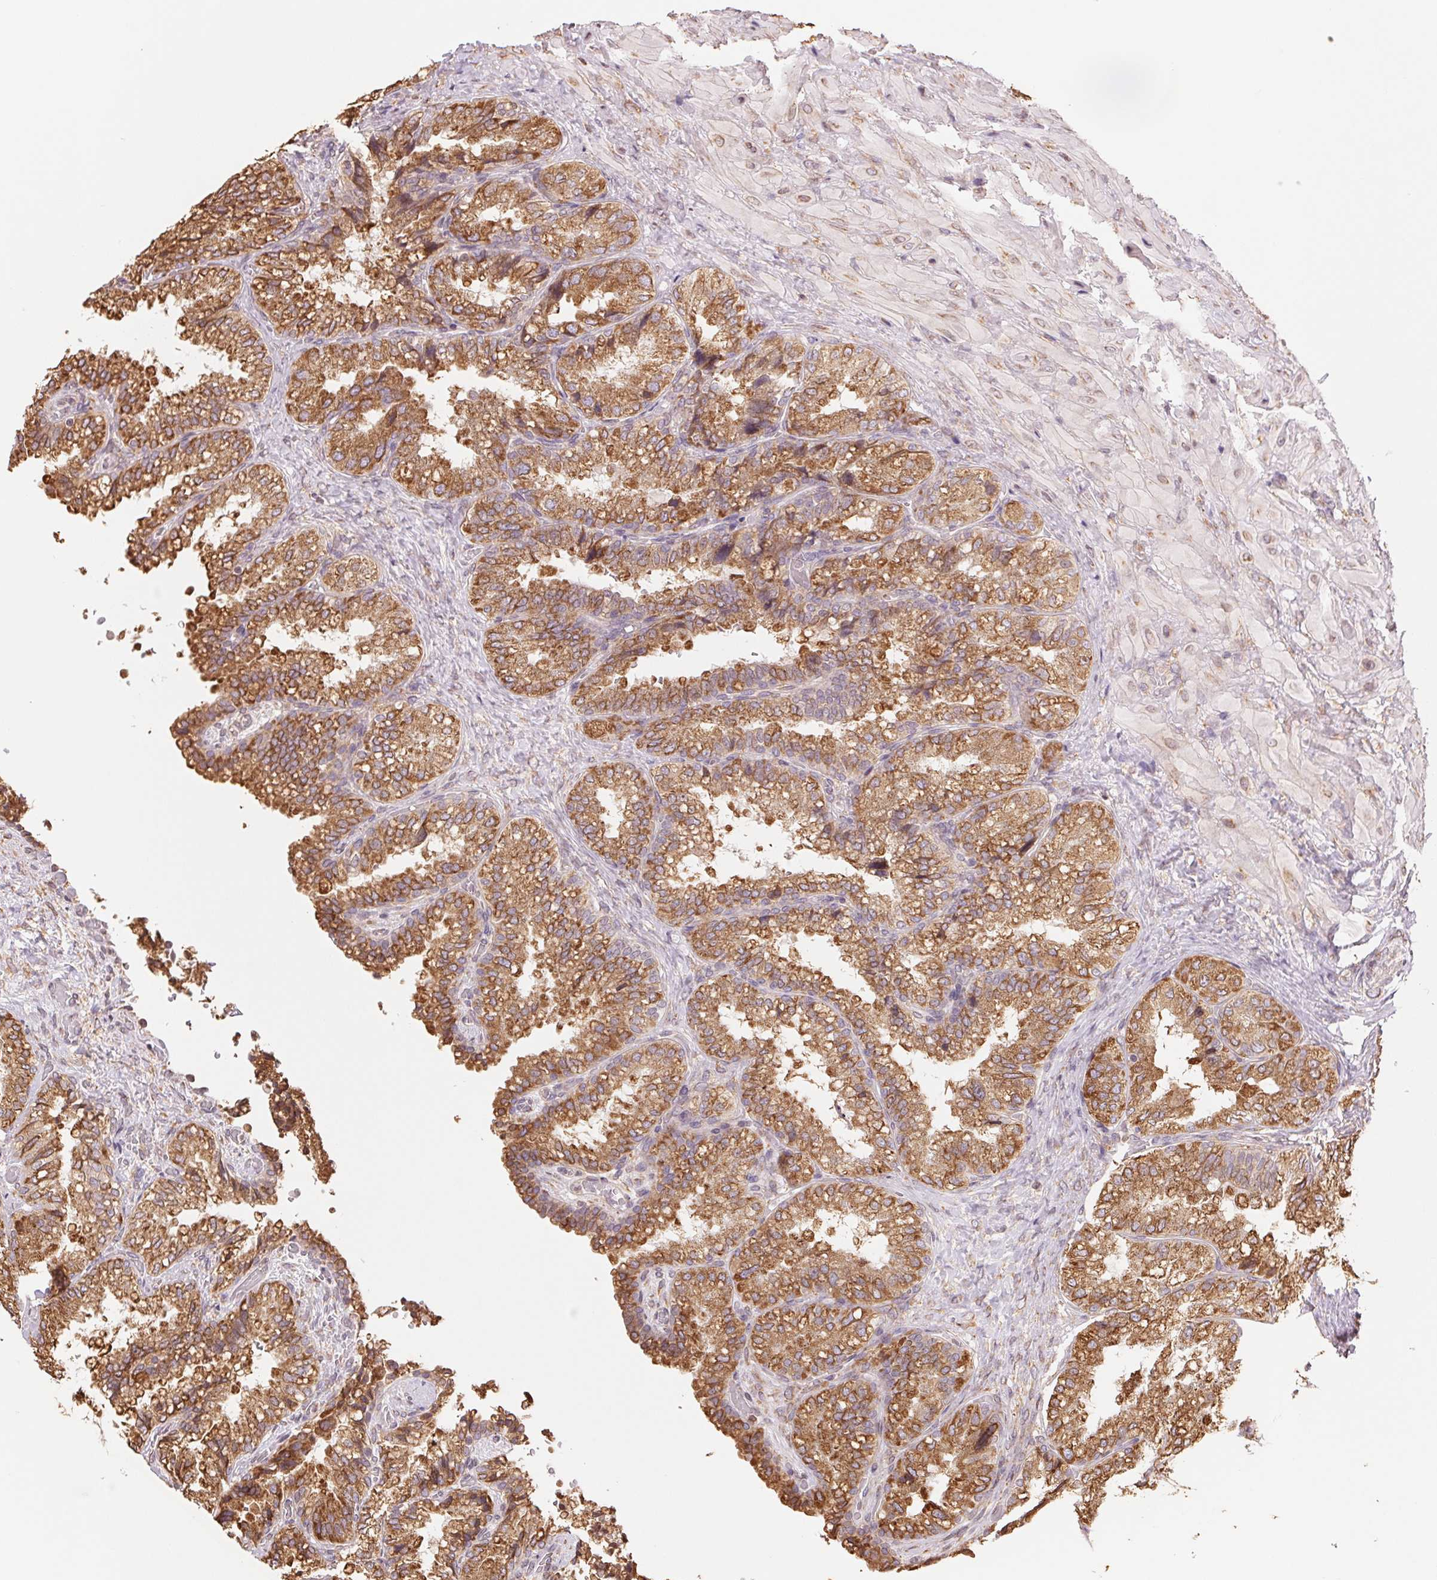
{"staining": {"intensity": "moderate", "quantity": ">75%", "location": "cytoplasmic/membranous"}, "tissue": "seminal vesicle", "cell_type": "Glandular cells", "image_type": "normal", "snomed": [{"axis": "morphology", "description": "Normal tissue, NOS"}, {"axis": "topography", "description": "Seminal veicle"}], "caption": "Immunohistochemical staining of unremarkable seminal vesicle reveals moderate cytoplasmic/membranous protein staining in about >75% of glandular cells. The staining was performed using DAB, with brown indicating positive protein expression. Nuclei are stained blue with hematoxylin.", "gene": "RPN1", "patient": {"sex": "male", "age": 57}}